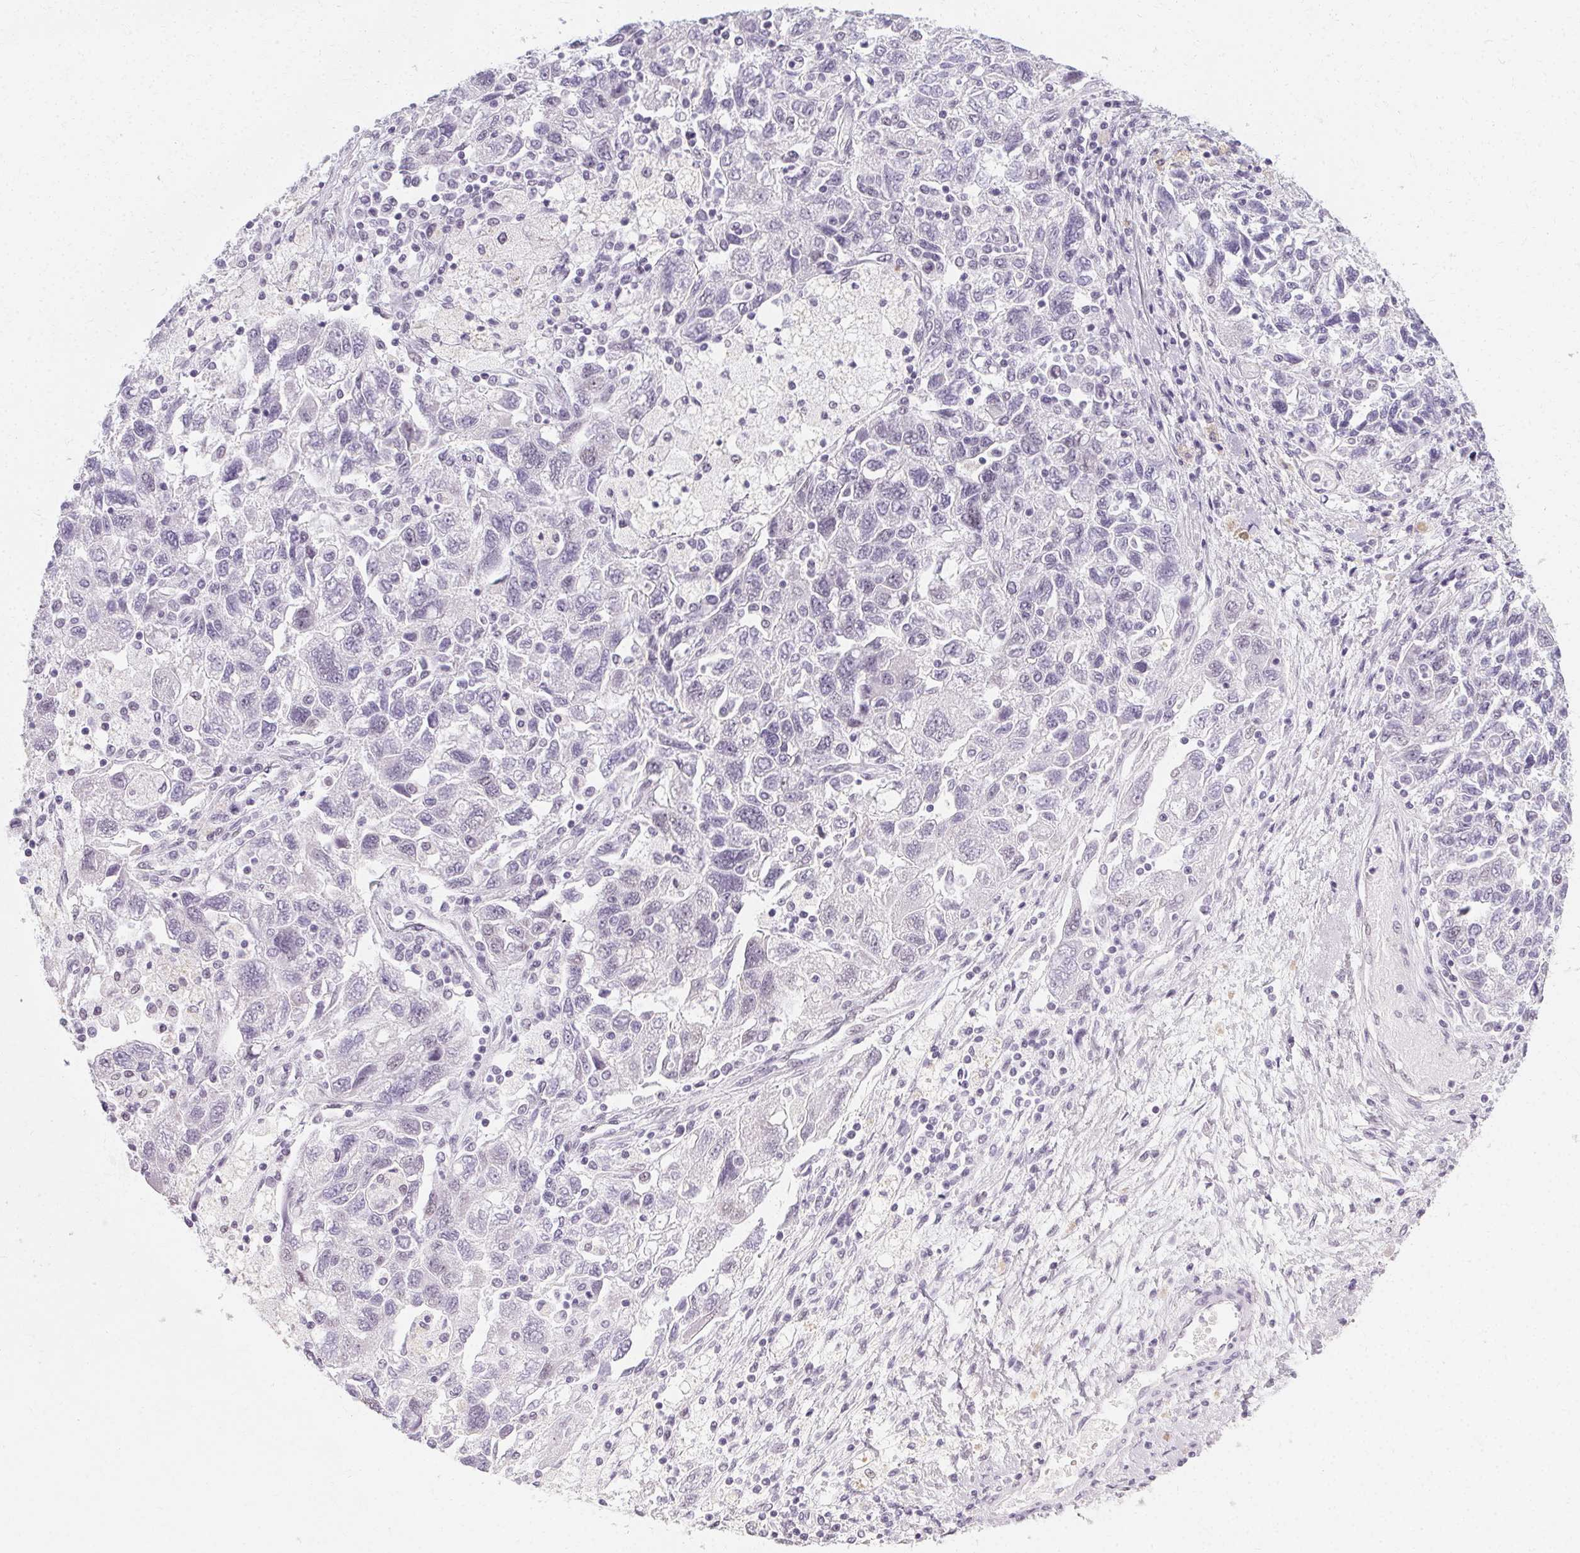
{"staining": {"intensity": "negative", "quantity": "none", "location": "none"}, "tissue": "ovarian cancer", "cell_type": "Tumor cells", "image_type": "cancer", "snomed": [{"axis": "morphology", "description": "Carcinoma, NOS"}, {"axis": "morphology", "description": "Cystadenocarcinoma, serous, NOS"}, {"axis": "topography", "description": "Ovary"}], "caption": "DAB immunohistochemical staining of carcinoma (ovarian) demonstrates no significant positivity in tumor cells.", "gene": "SYNPR", "patient": {"sex": "female", "age": 69}}